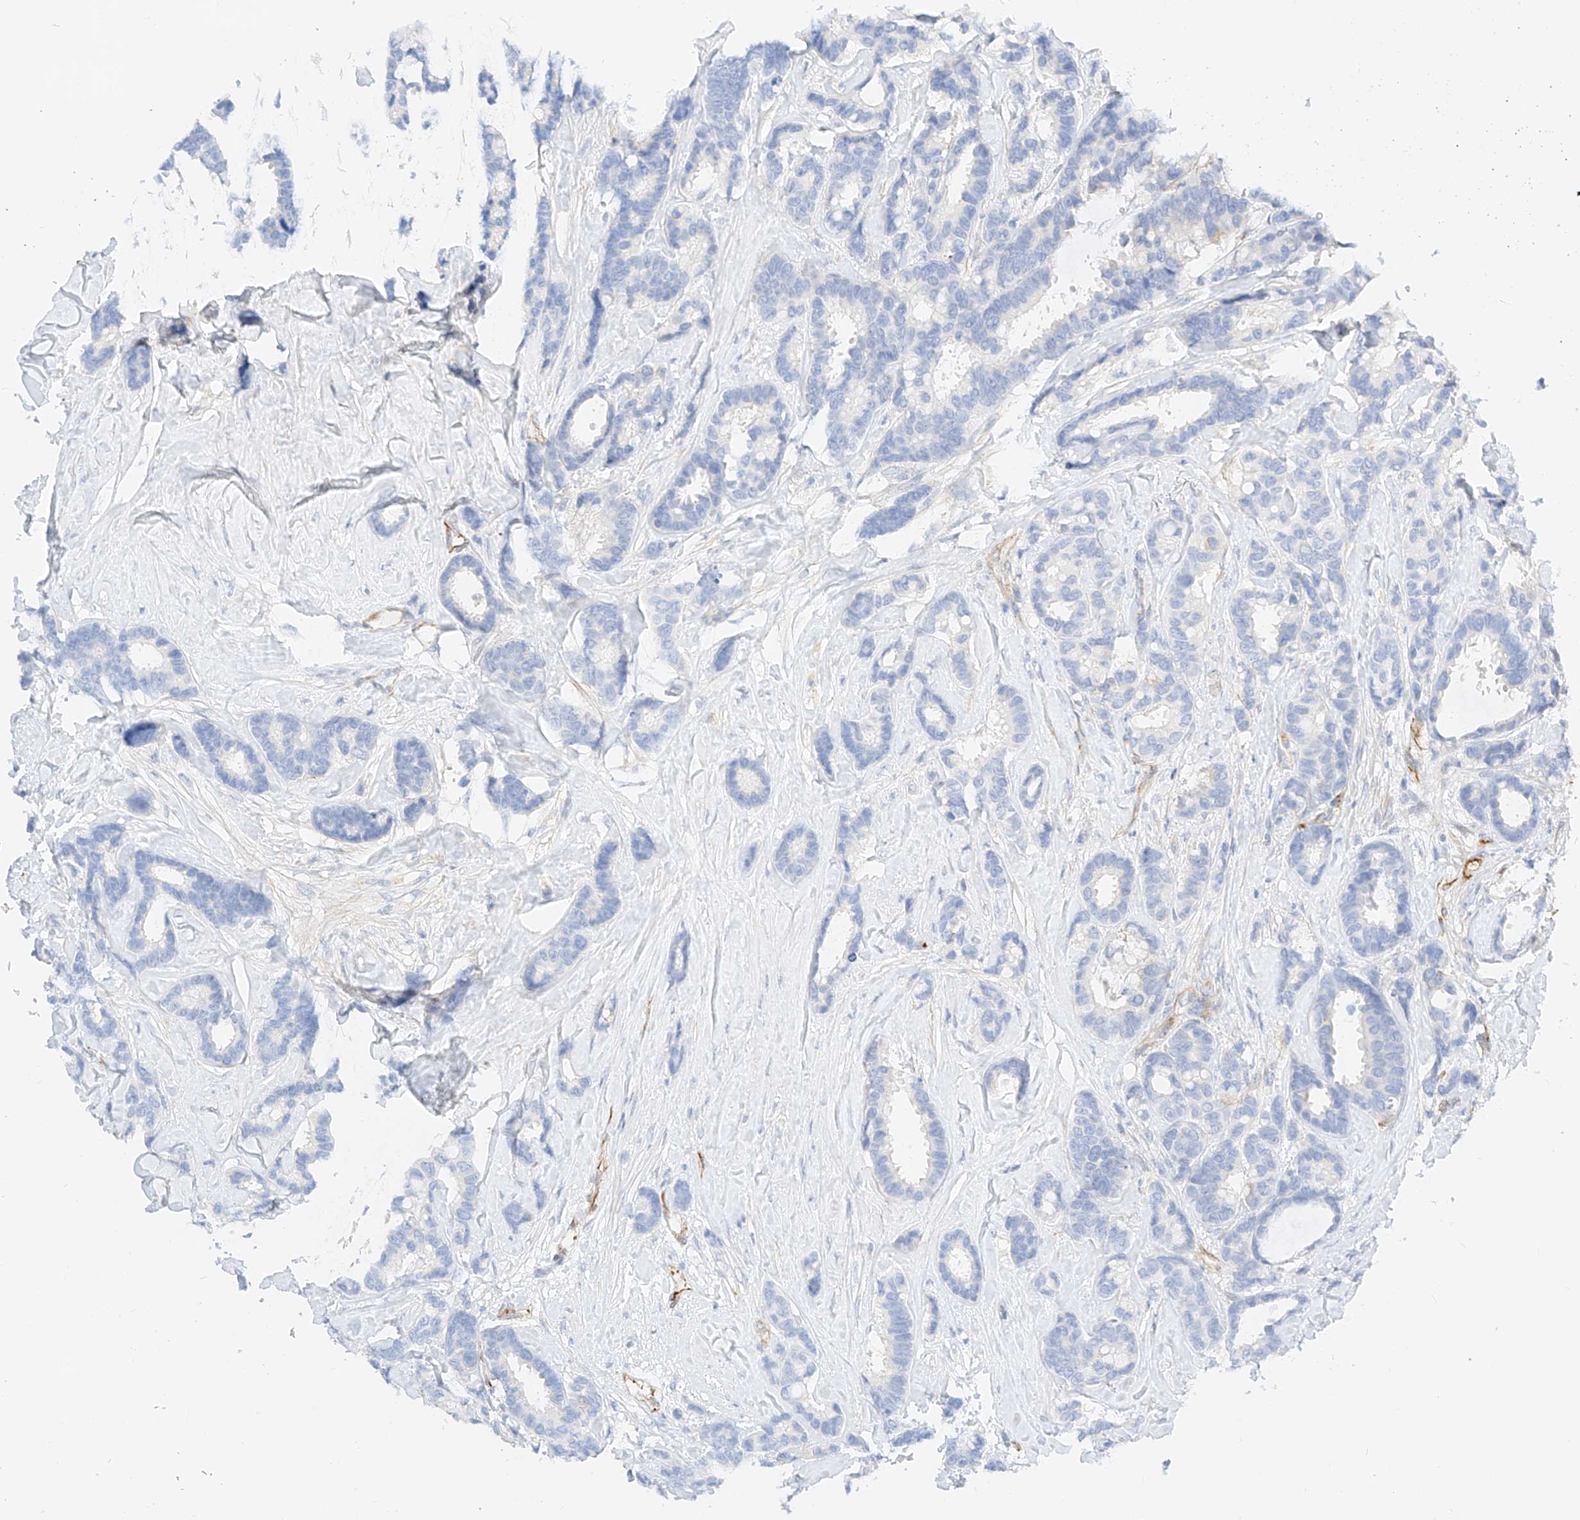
{"staining": {"intensity": "negative", "quantity": "none", "location": "none"}, "tissue": "breast cancer", "cell_type": "Tumor cells", "image_type": "cancer", "snomed": [{"axis": "morphology", "description": "Duct carcinoma"}, {"axis": "topography", "description": "Breast"}], "caption": "IHC micrograph of intraductal carcinoma (breast) stained for a protein (brown), which exhibits no positivity in tumor cells.", "gene": "CDCP2", "patient": {"sex": "female", "age": 87}}